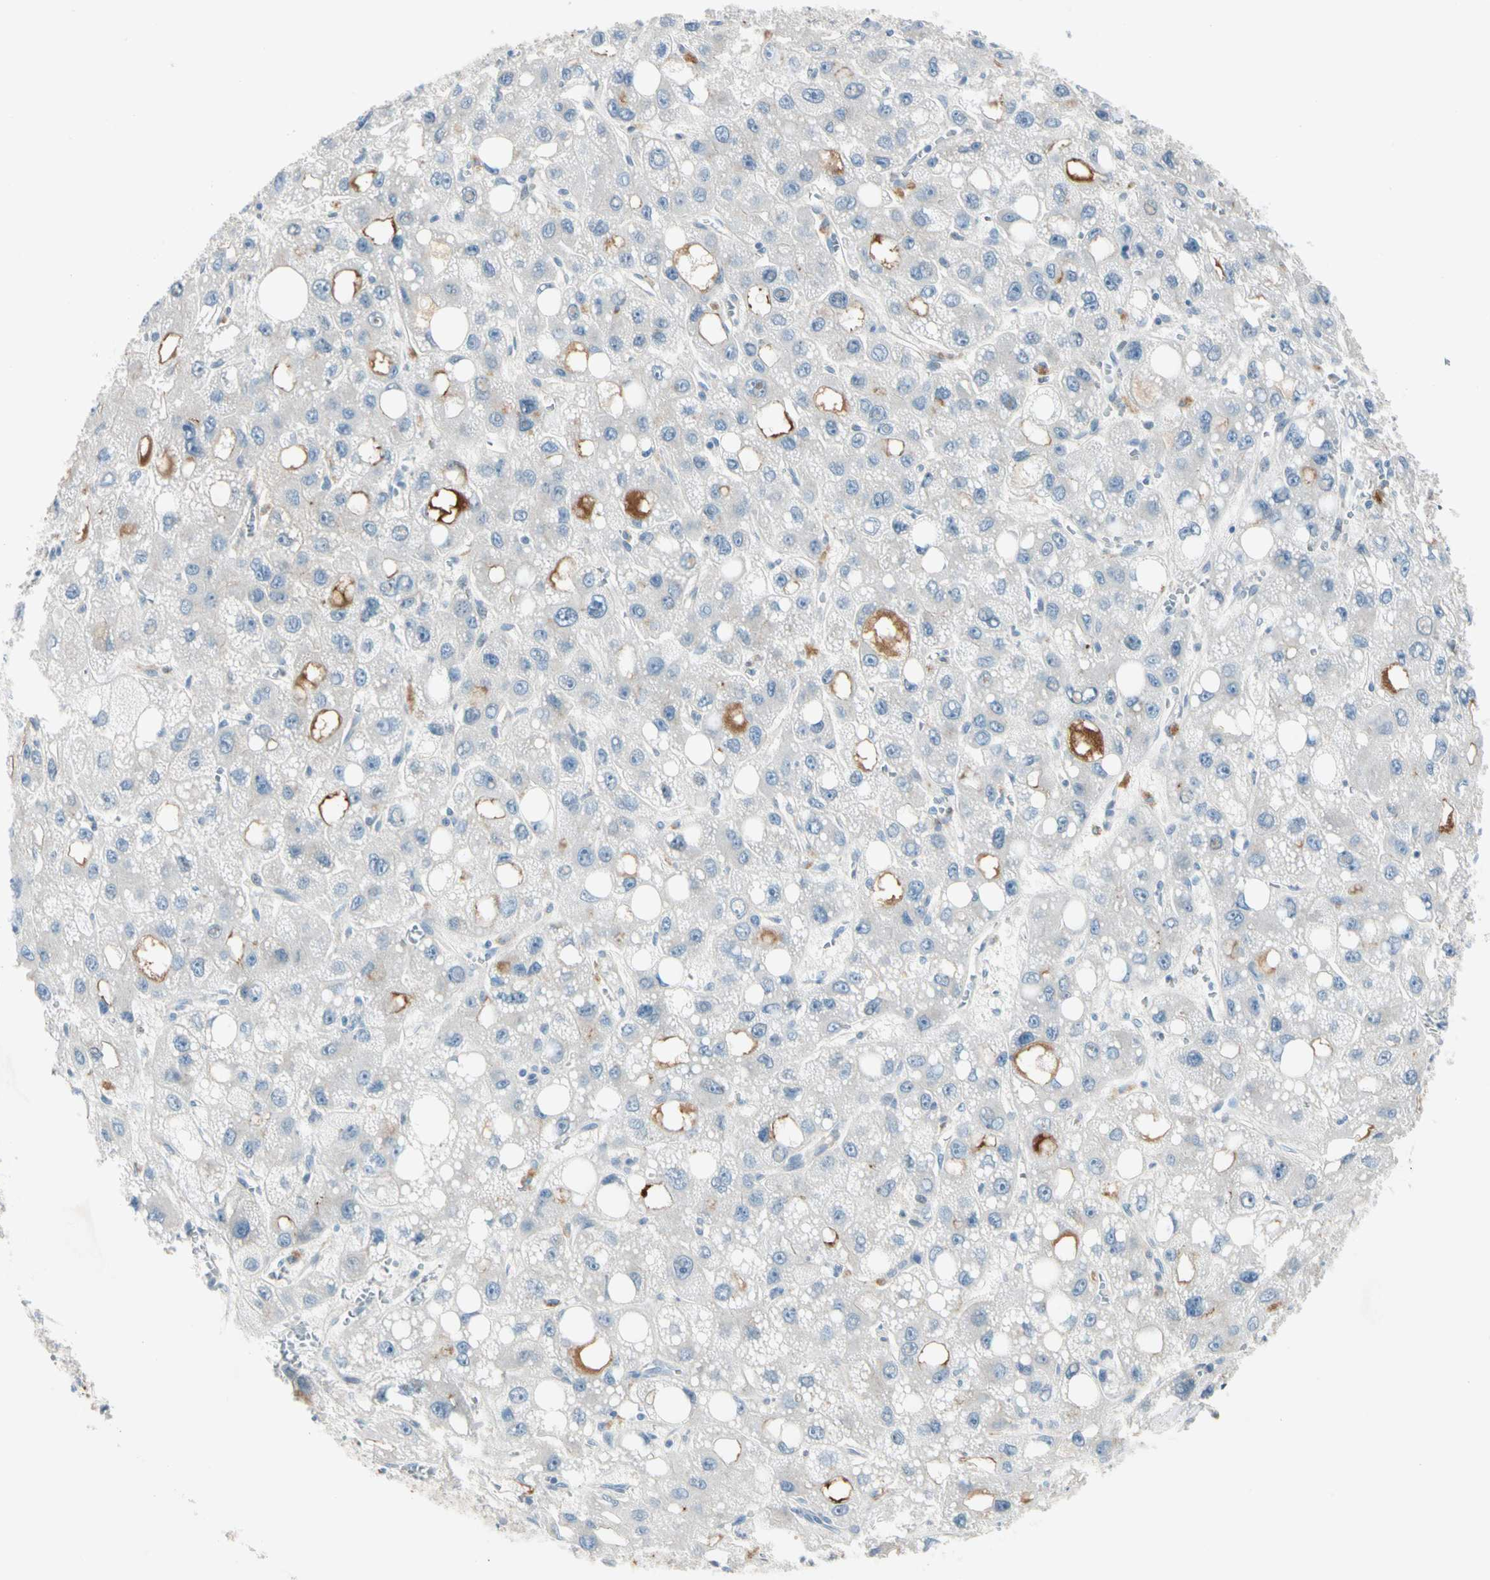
{"staining": {"intensity": "negative", "quantity": "none", "location": "none"}, "tissue": "liver cancer", "cell_type": "Tumor cells", "image_type": "cancer", "snomed": [{"axis": "morphology", "description": "Carcinoma, Hepatocellular, NOS"}, {"axis": "topography", "description": "Liver"}], "caption": "Human liver hepatocellular carcinoma stained for a protein using immunohistochemistry (IHC) displays no expression in tumor cells.", "gene": "SERPIND1", "patient": {"sex": "male", "age": 55}}